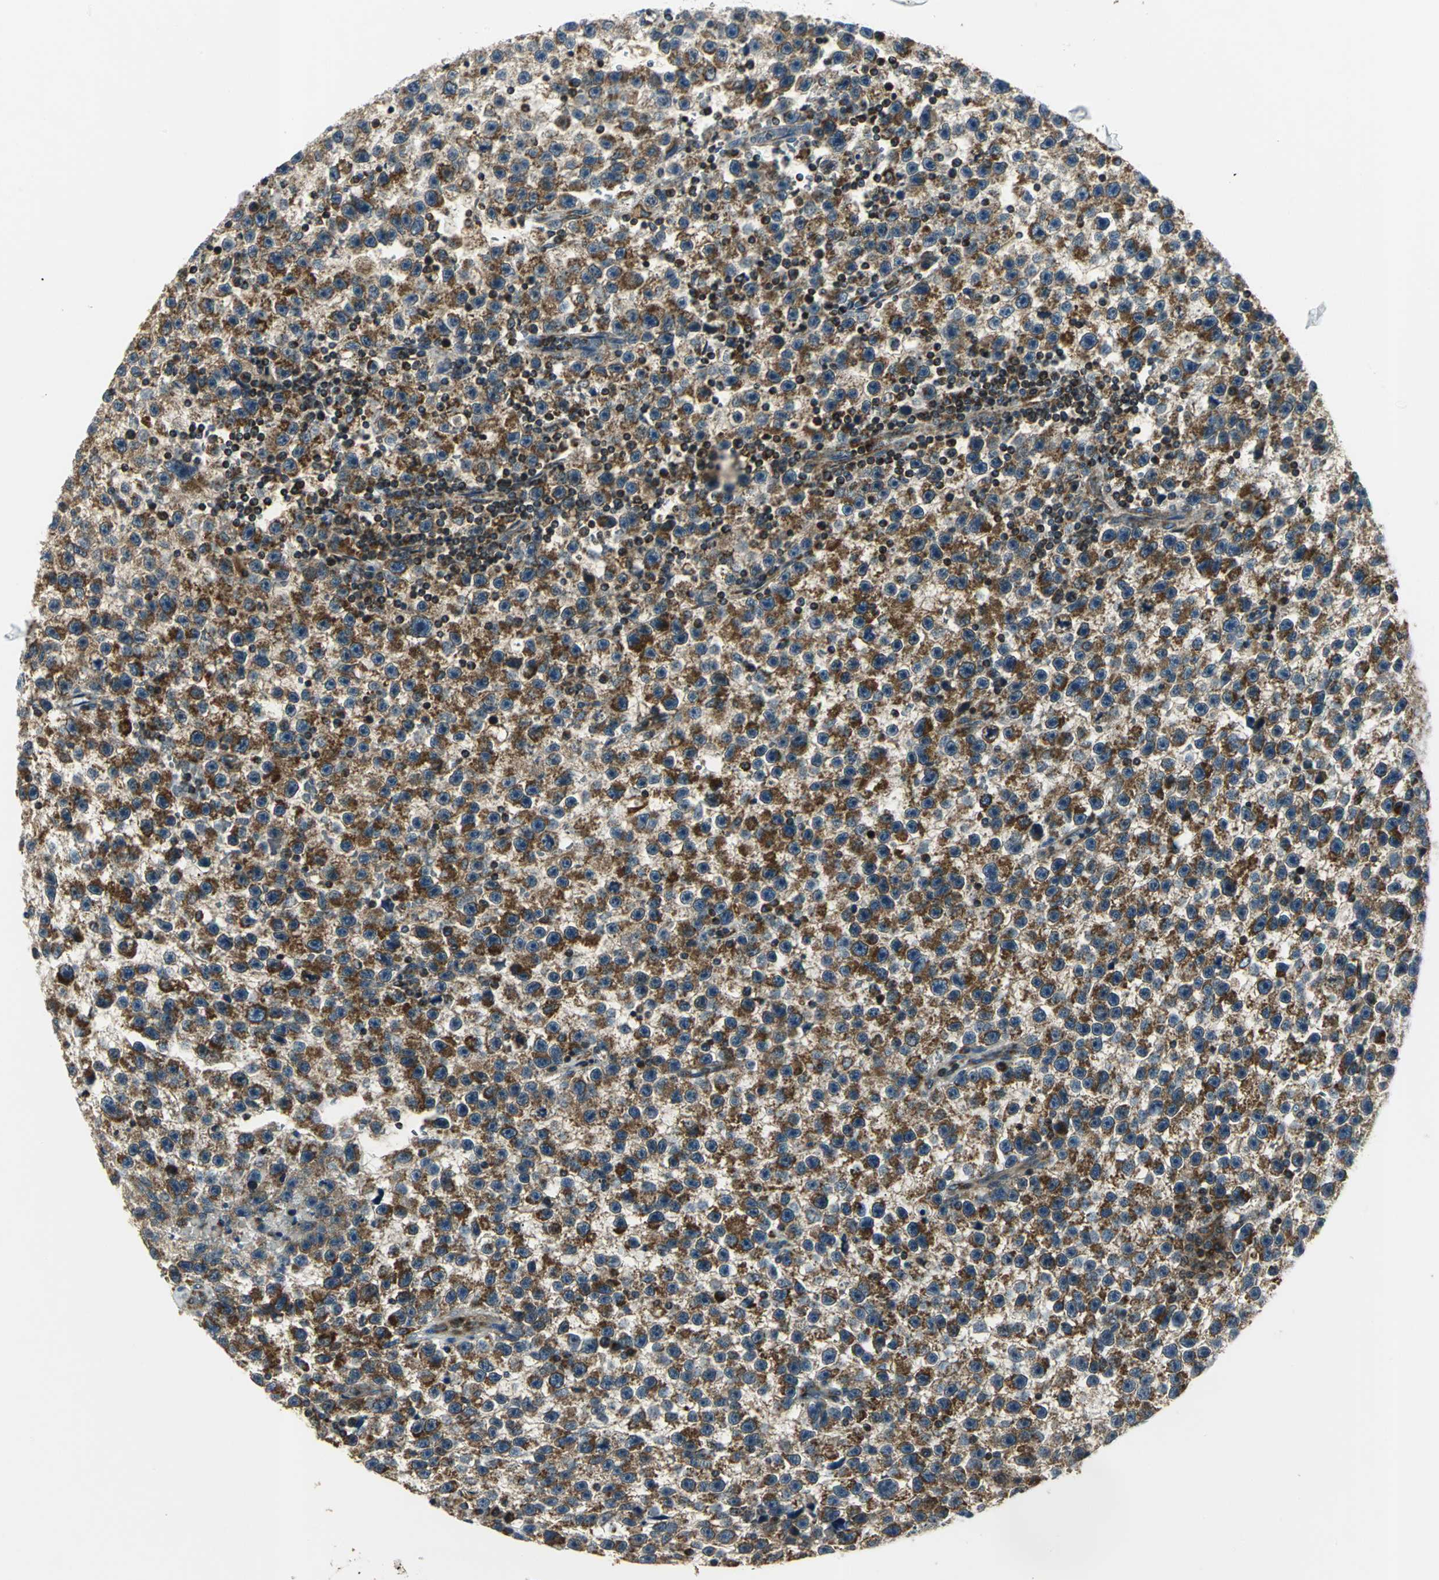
{"staining": {"intensity": "strong", "quantity": ">75%", "location": "cytoplasmic/membranous"}, "tissue": "testis cancer", "cell_type": "Tumor cells", "image_type": "cancer", "snomed": [{"axis": "morphology", "description": "Seminoma, NOS"}, {"axis": "topography", "description": "Testis"}], "caption": "Immunohistochemical staining of human testis cancer shows high levels of strong cytoplasmic/membranous positivity in approximately >75% of tumor cells. (DAB (3,3'-diaminobenzidine) IHC, brown staining for protein, blue staining for nuclei).", "gene": "USP40", "patient": {"sex": "male", "age": 33}}